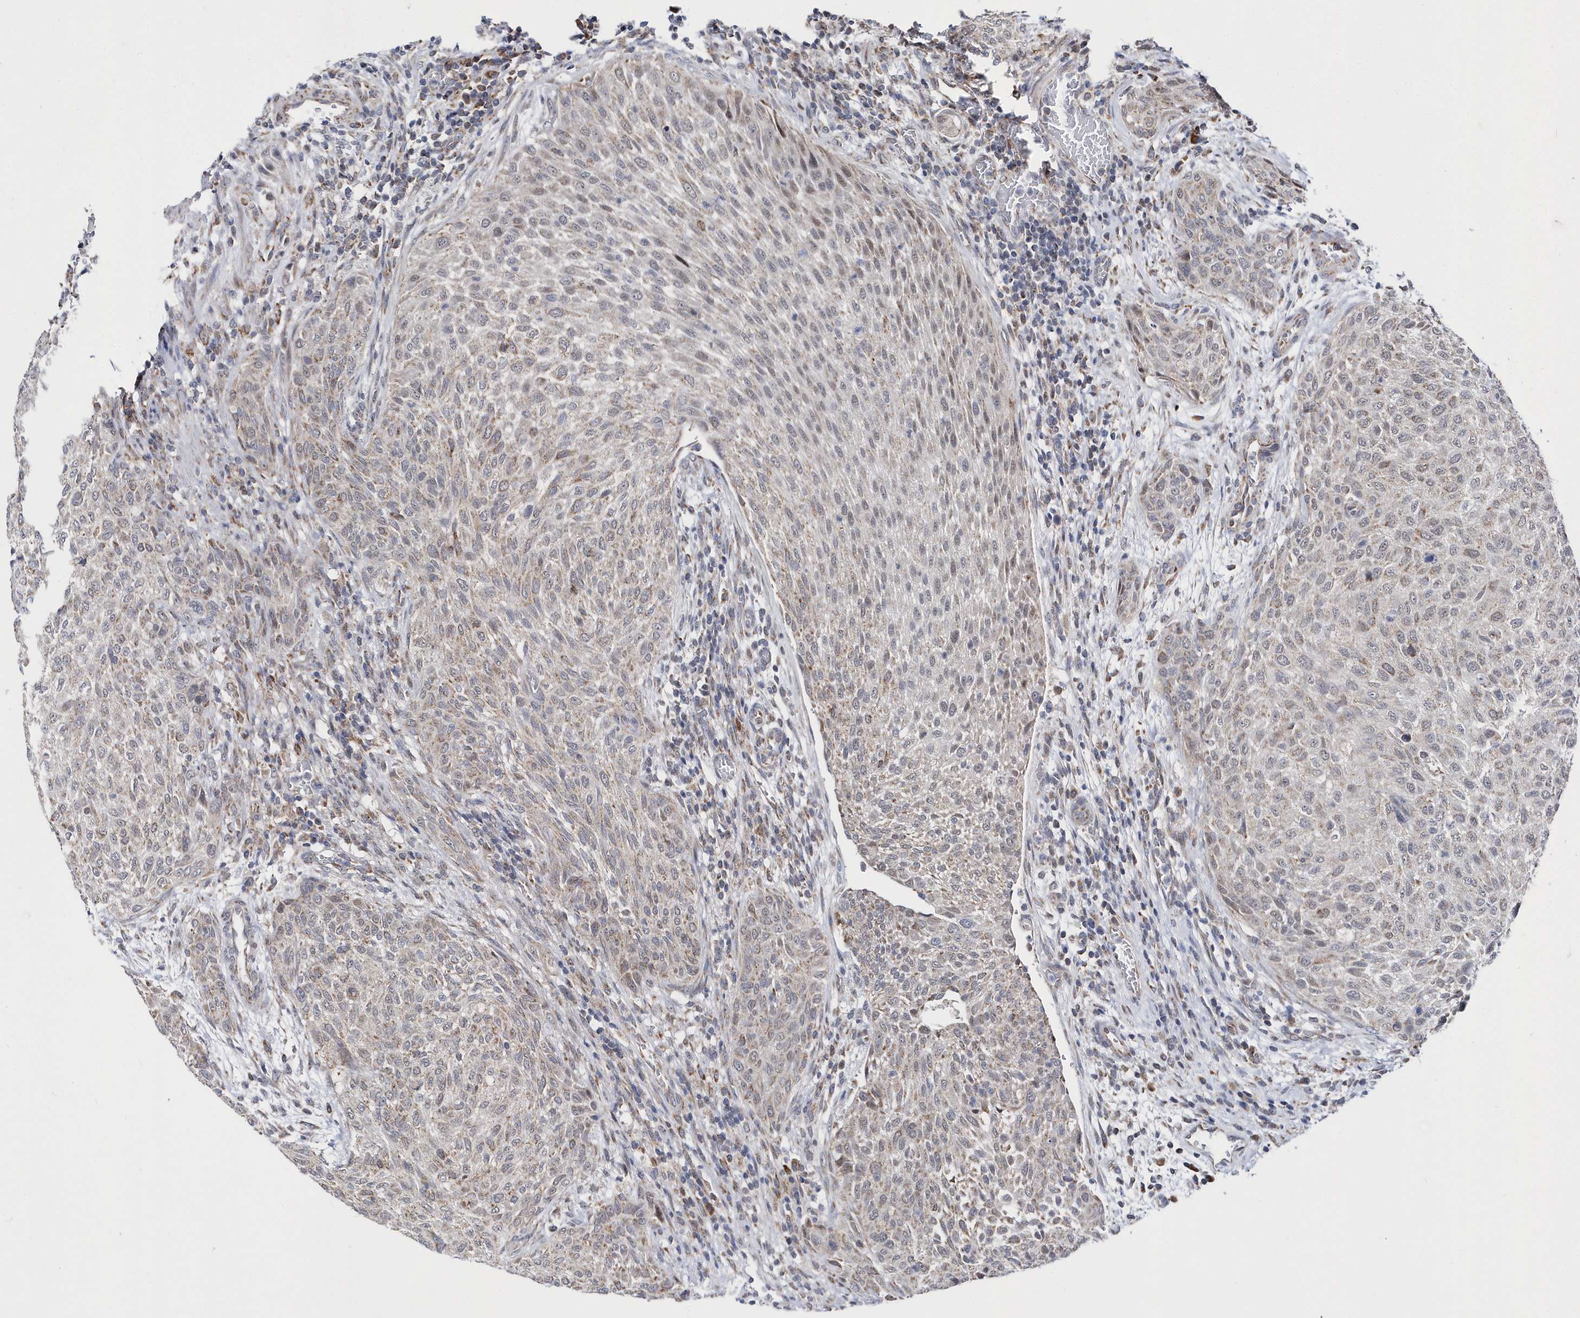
{"staining": {"intensity": "weak", "quantity": "25%-75%", "location": "cytoplasmic/membranous"}, "tissue": "urothelial cancer", "cell_type": "Tumor cells", "image_type": "cancer", "snomed": [{"axis": "morphology", "description": "Urothelial carcinoma, High grade"}, {"axis": "topography", "description": "Urinary bladder"}], "caption": "Tumor cells reveal low levels of weak cytoplasmic/membranous positivity in approximately 25%-75% of cells in human urothelial cancer.", "gene": "SPATA5", "patient": {"sex": "male", "age": 35}}